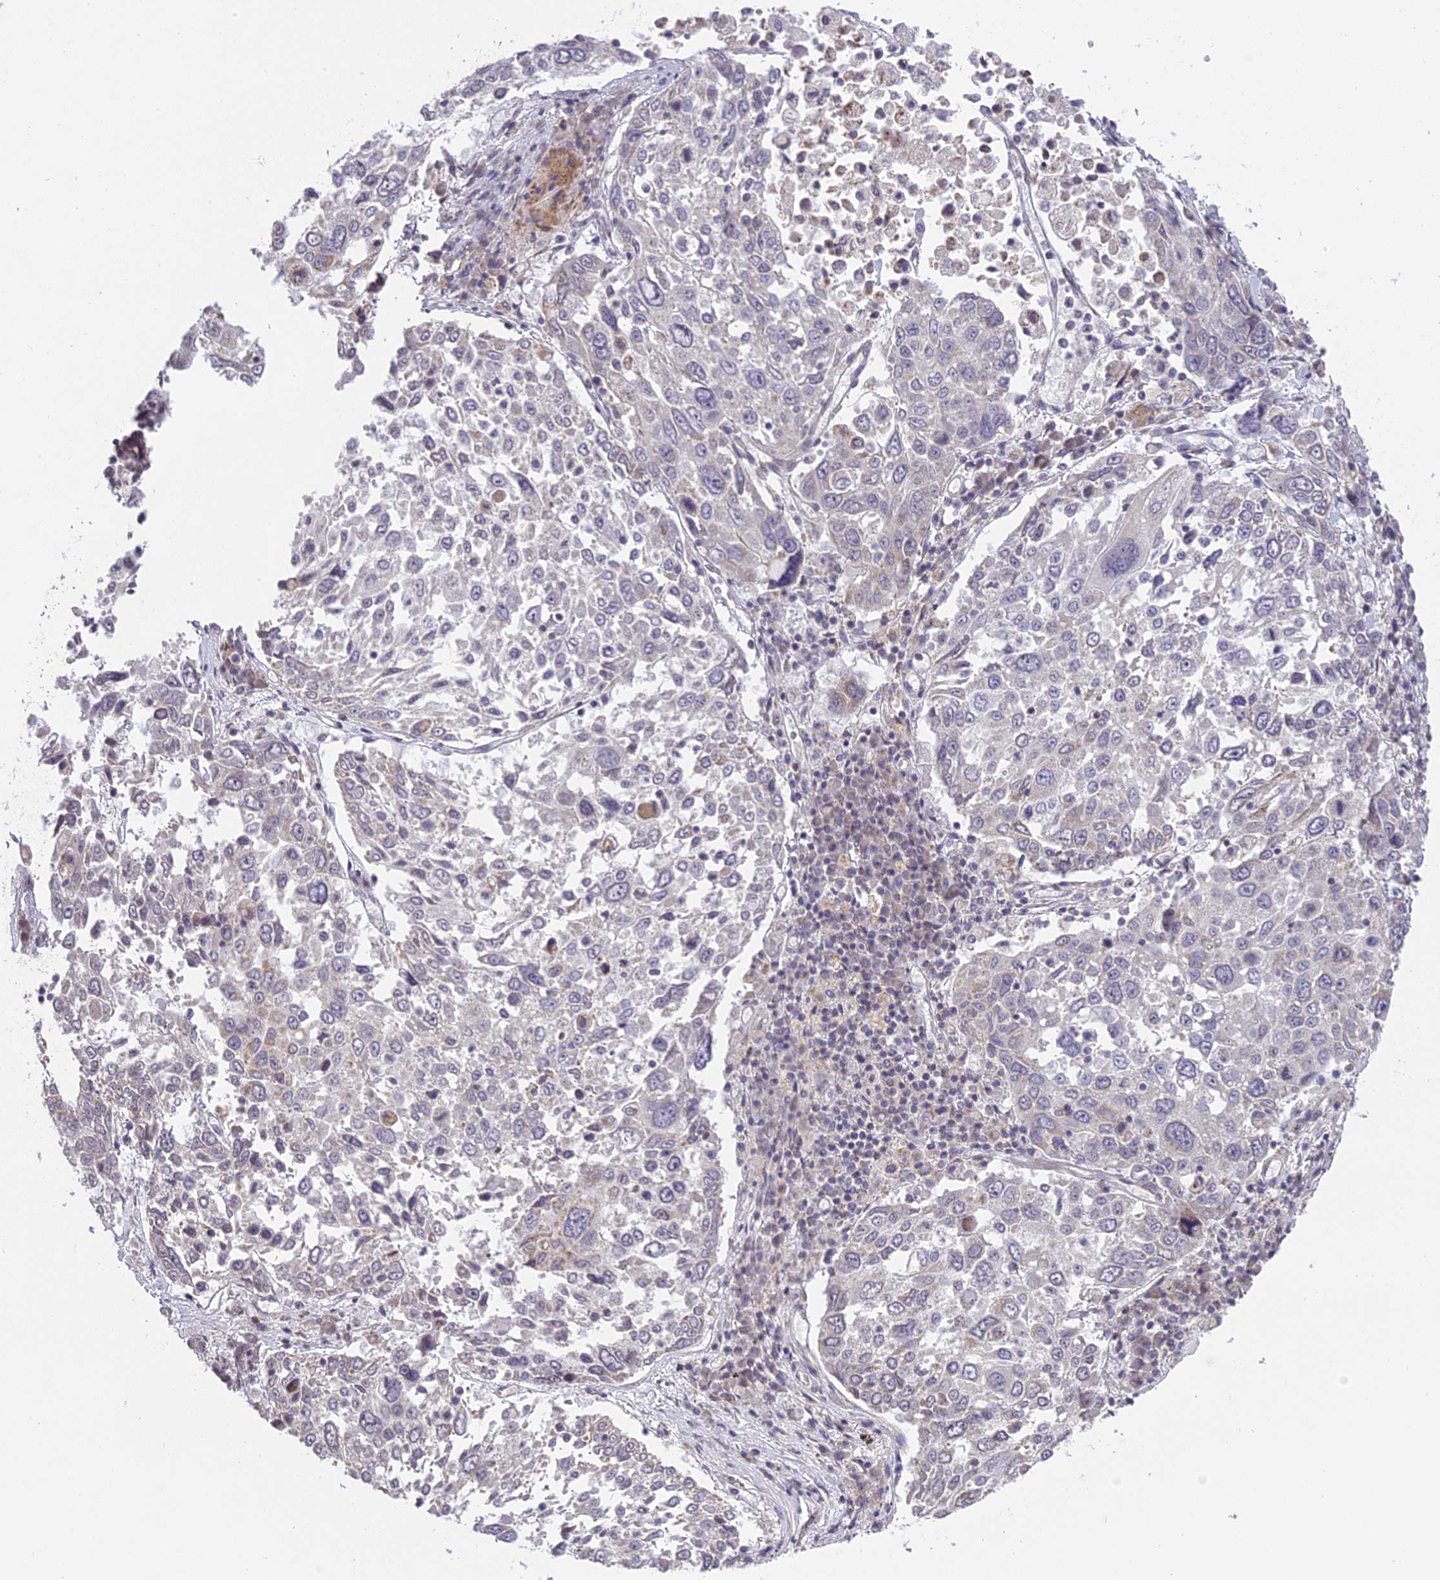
{"staining": {"intensity": "negative", "quantity": "none", "location": "none"}, "tissue": "lung cancer", "cell_type": "Tumor cells", "image_type": "cancer", "snomed": [{"axis": "morphology", "description": "Squamous cell carcinoma, NOS"}, {"axis": "topography", "description": "Lung"}], "caption": "A micrograph of lung squamous cell carcinoma stained for a protein exhibits no brown staining in tumor cells.", "gene": "ERG28", "patient": {"sex": "male", "age": 65}}